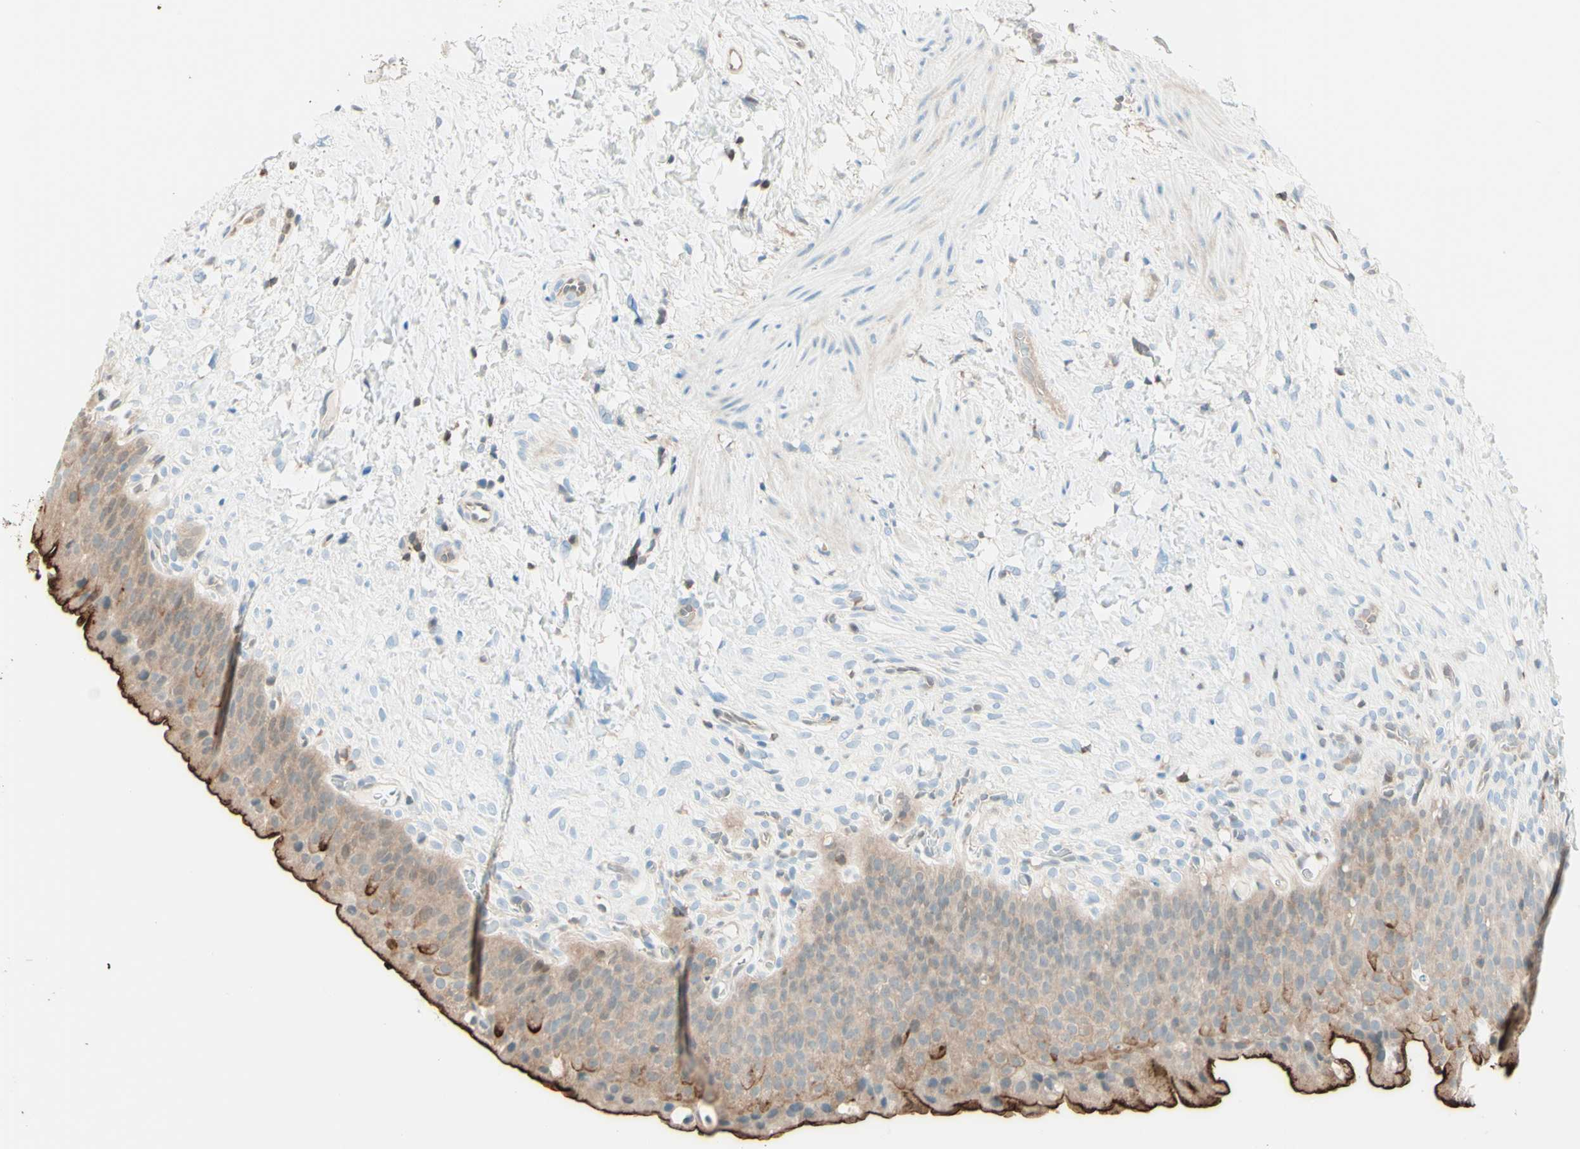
{"staining": {"intensity": "strong", "quantity": "<25%", "location": "cytoplasmic/membranous"}, "tissue": "urinary bladder", "cell_type": "Urothelial cells", "image_type": "normal", "snomed": [{"axis": "morphology", "description": "Normal tissue, NOS"}, {"axis": "topography", "description": "Urinary bladder"}], "caption": "The histopathology image demonstrates staining of benign urinary bladder, revealing strong cytoplasmic/membranous protein positivity (brown color) within urothelial cells.", "gene": "UPK3B", "patient": {"sex": "female", "age": 79}}